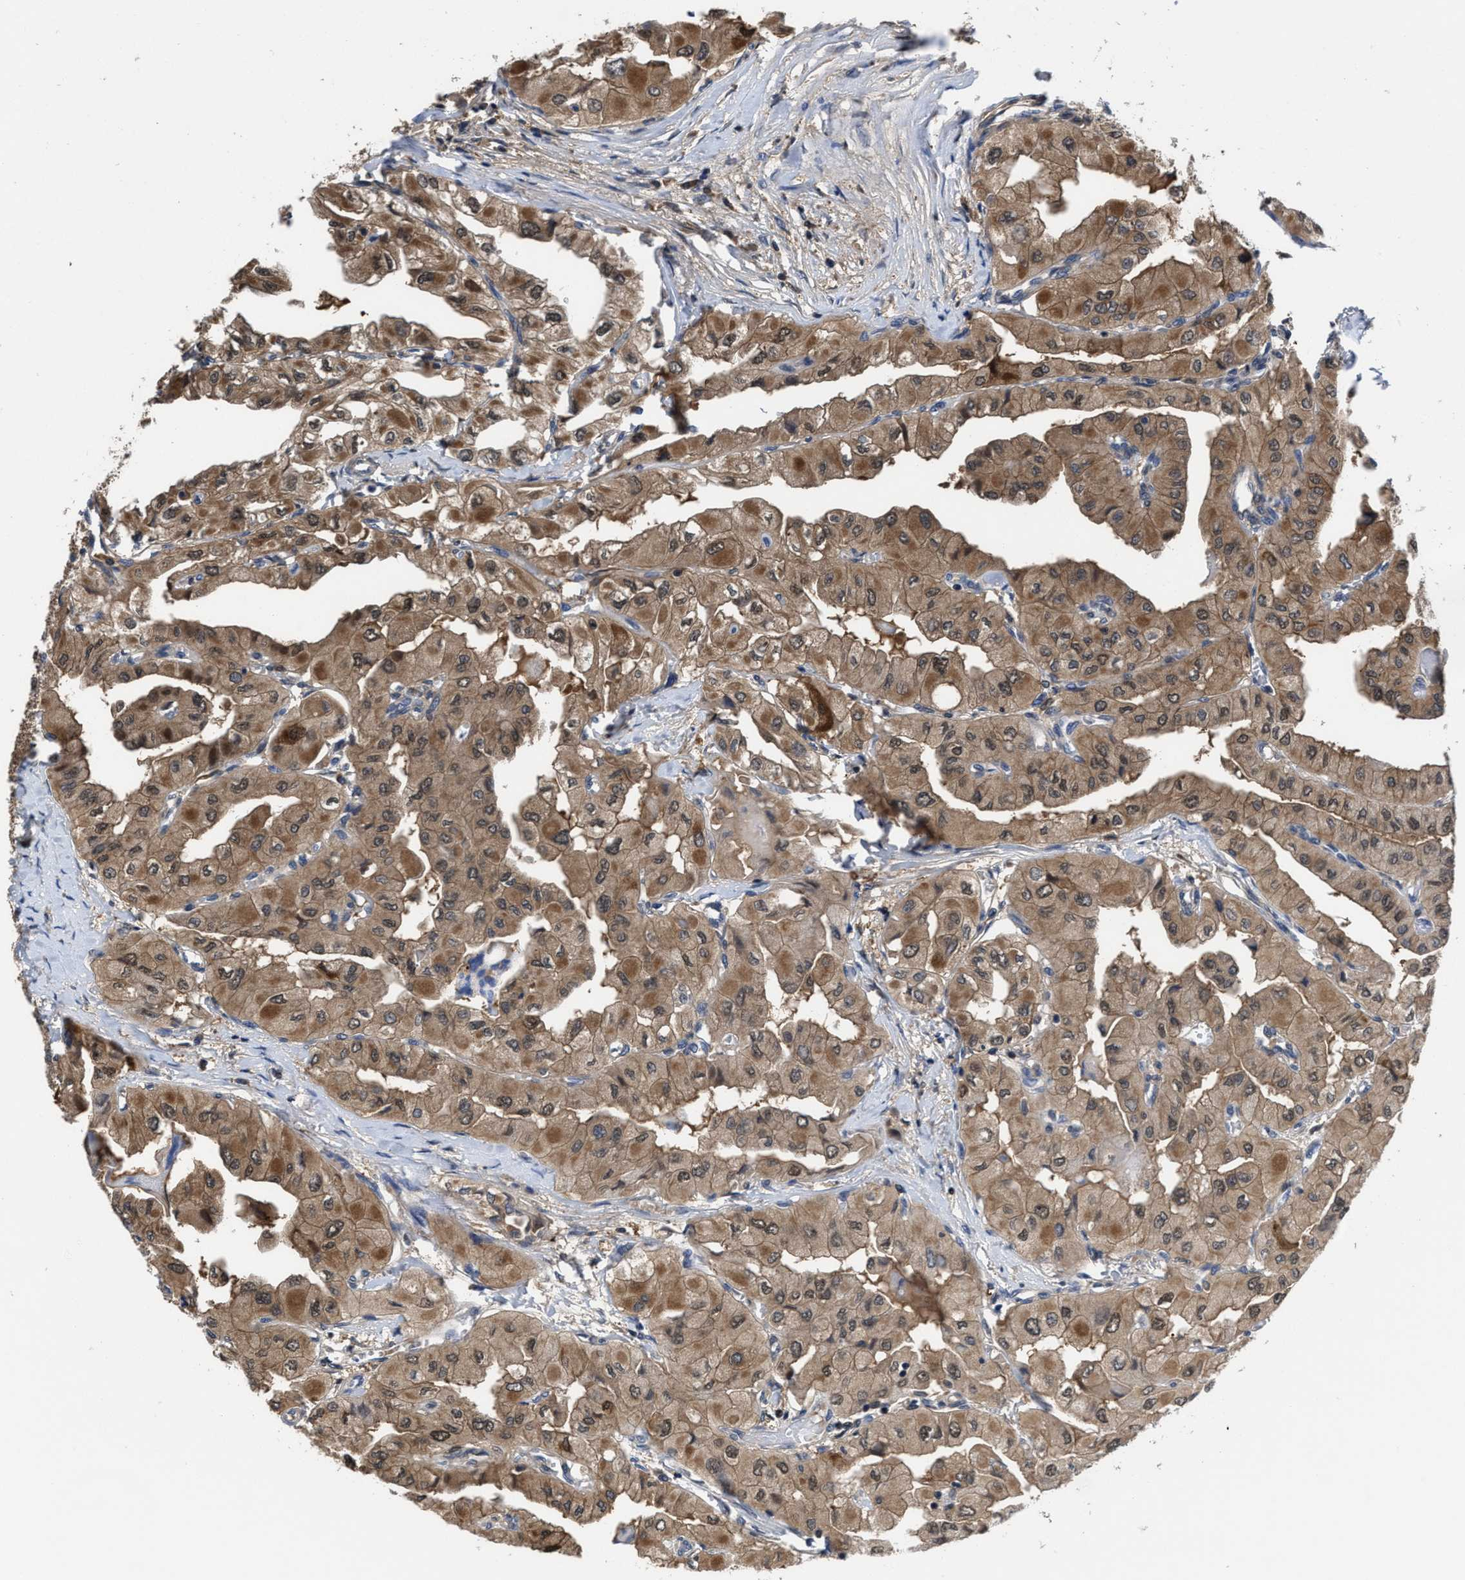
{"staining": {"intensity": "moderate", "quantity": ">75%", "location": "cytoplasmic/membranous,nuclear"}, "tissue": "thyroid cancer", "cell_type": "Tumor cells", "image_type": "cancer", "snomed": [{"axis": "morphology", "description": "Papillary adenocarcinoma, NOS"}, {"axis": "topography", "description": "Thyroid gland"}], "caption": "Protein staining of thyroid papillary adenocarcinoma tissue shows moderate cytoplasmic/membranous and nuclear expression in about >75% of tumor cells.", "gene": "KIF12", "patient": {"sex": "female", "age": 59}}